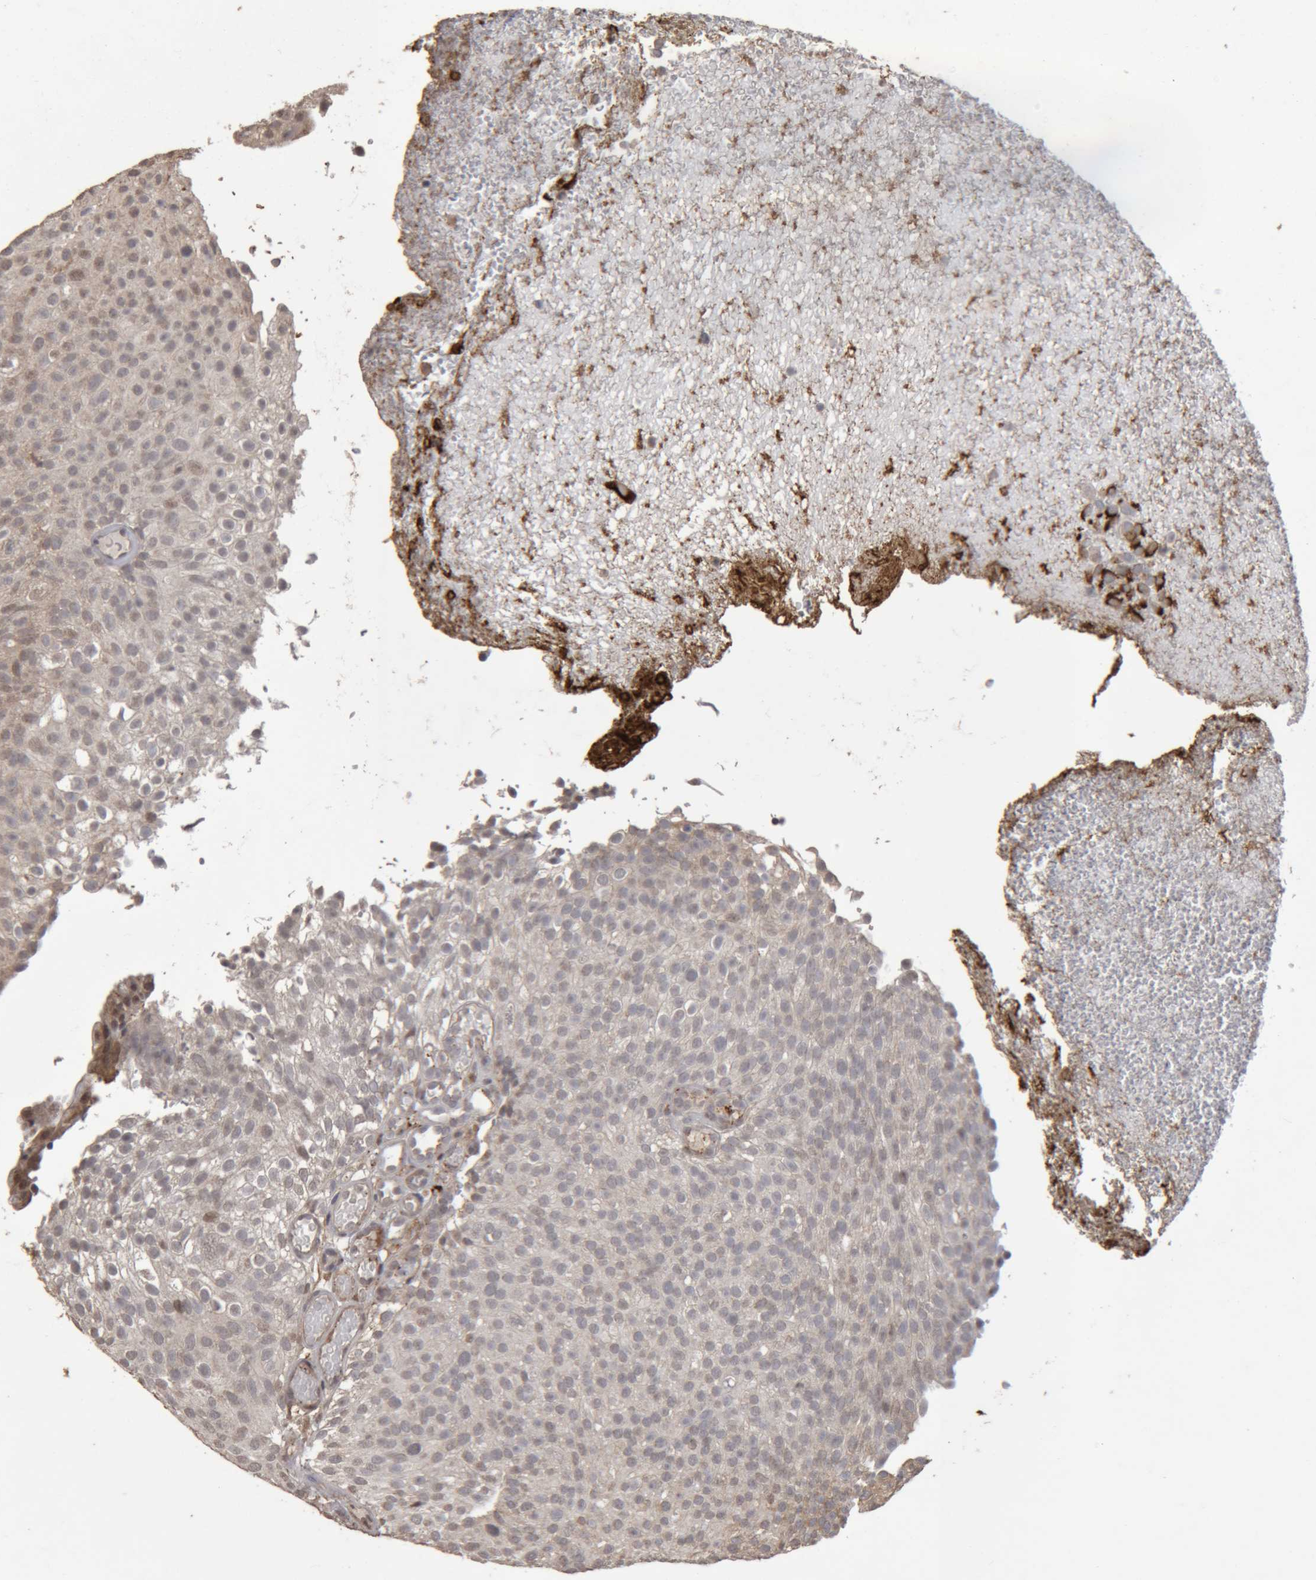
{"staining": {"intensity": "weak", "quantity": "<25%", "location": "cytoplasmic/membranous,nuclear"}, "tissue": "urothelial cancer", "cell_type": "Tumor cells", "image_type": "cancer", "snomed": [{"axis": "morphology", "description": "Urothelial carcinoma, Low grade"}, {"axis": "topography", "description": "Urinary bladder"}], "caption": "High magnification brightfield microscopy of low-grade urothelial carcinoma stained with DAB (3,3'-diaminobenzidine) (brown) and counterstained with hematoxylin (blue): tumor cells show no significant staining.", "gene": "MEP1A", "patient": {"sex": "male", "age": 78}}